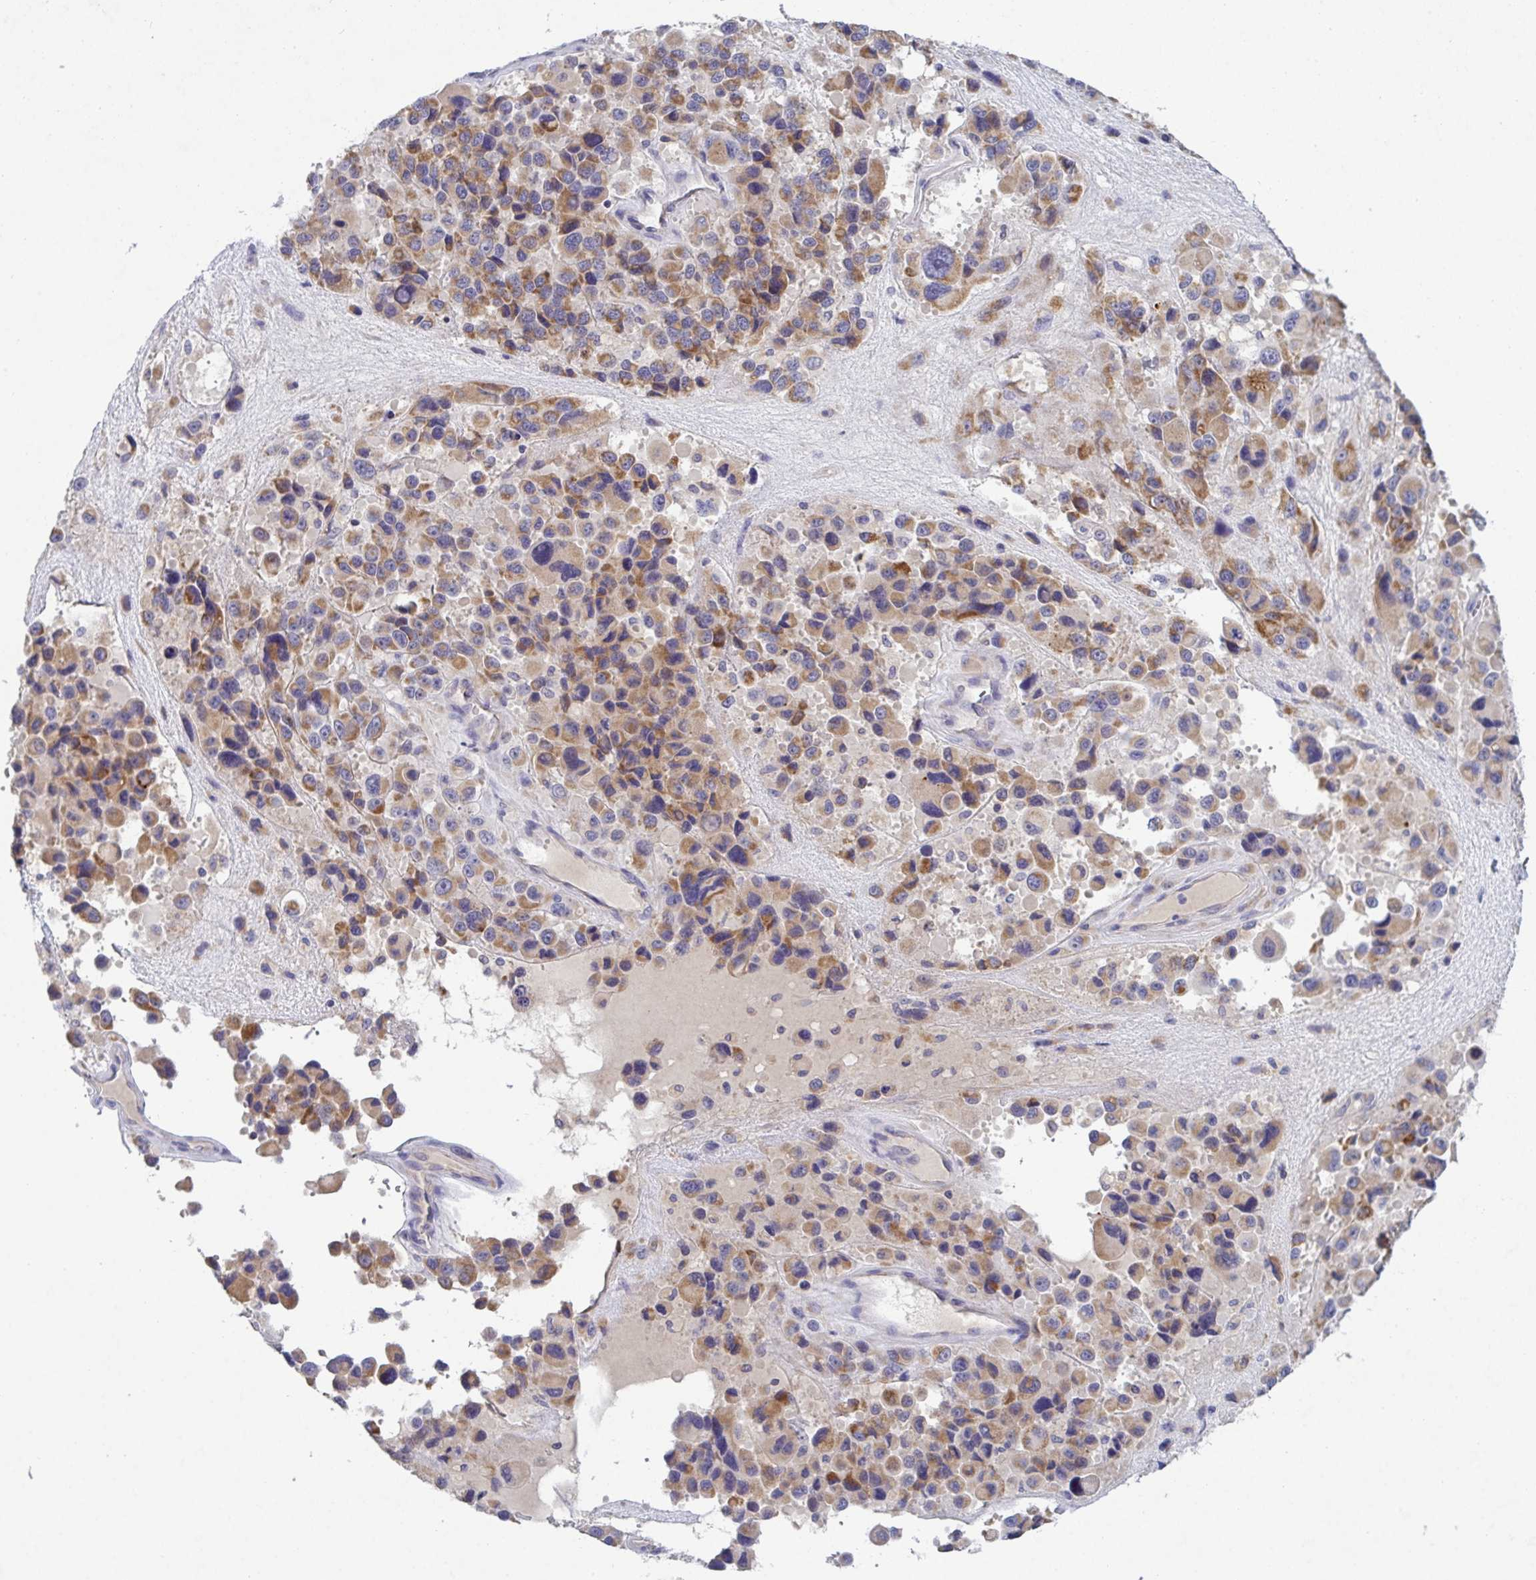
{"staining": {"intensity": "moderate", "quantity": "25%-75%", "location": "cytoplasmic/membranous"}, "tissue": "melanoma", "cell_type": "Tumor cells", "image_type": "cancer", "snomed": [{"axis": "morphology", "description": "Malignant melanoma, Metastatic site"}, {"axis": "topography", "description": "Lymph node"}], "caption": "IHC image of human malignant melanoma (metastatic site) stained for a protein (brown), which displays medium levels of moderate cytoplasmic/membranous expression in about 25%-75% of tumor cells.", "gene": "GALNT13", "patient": {"sex": "female", "age": 65}}